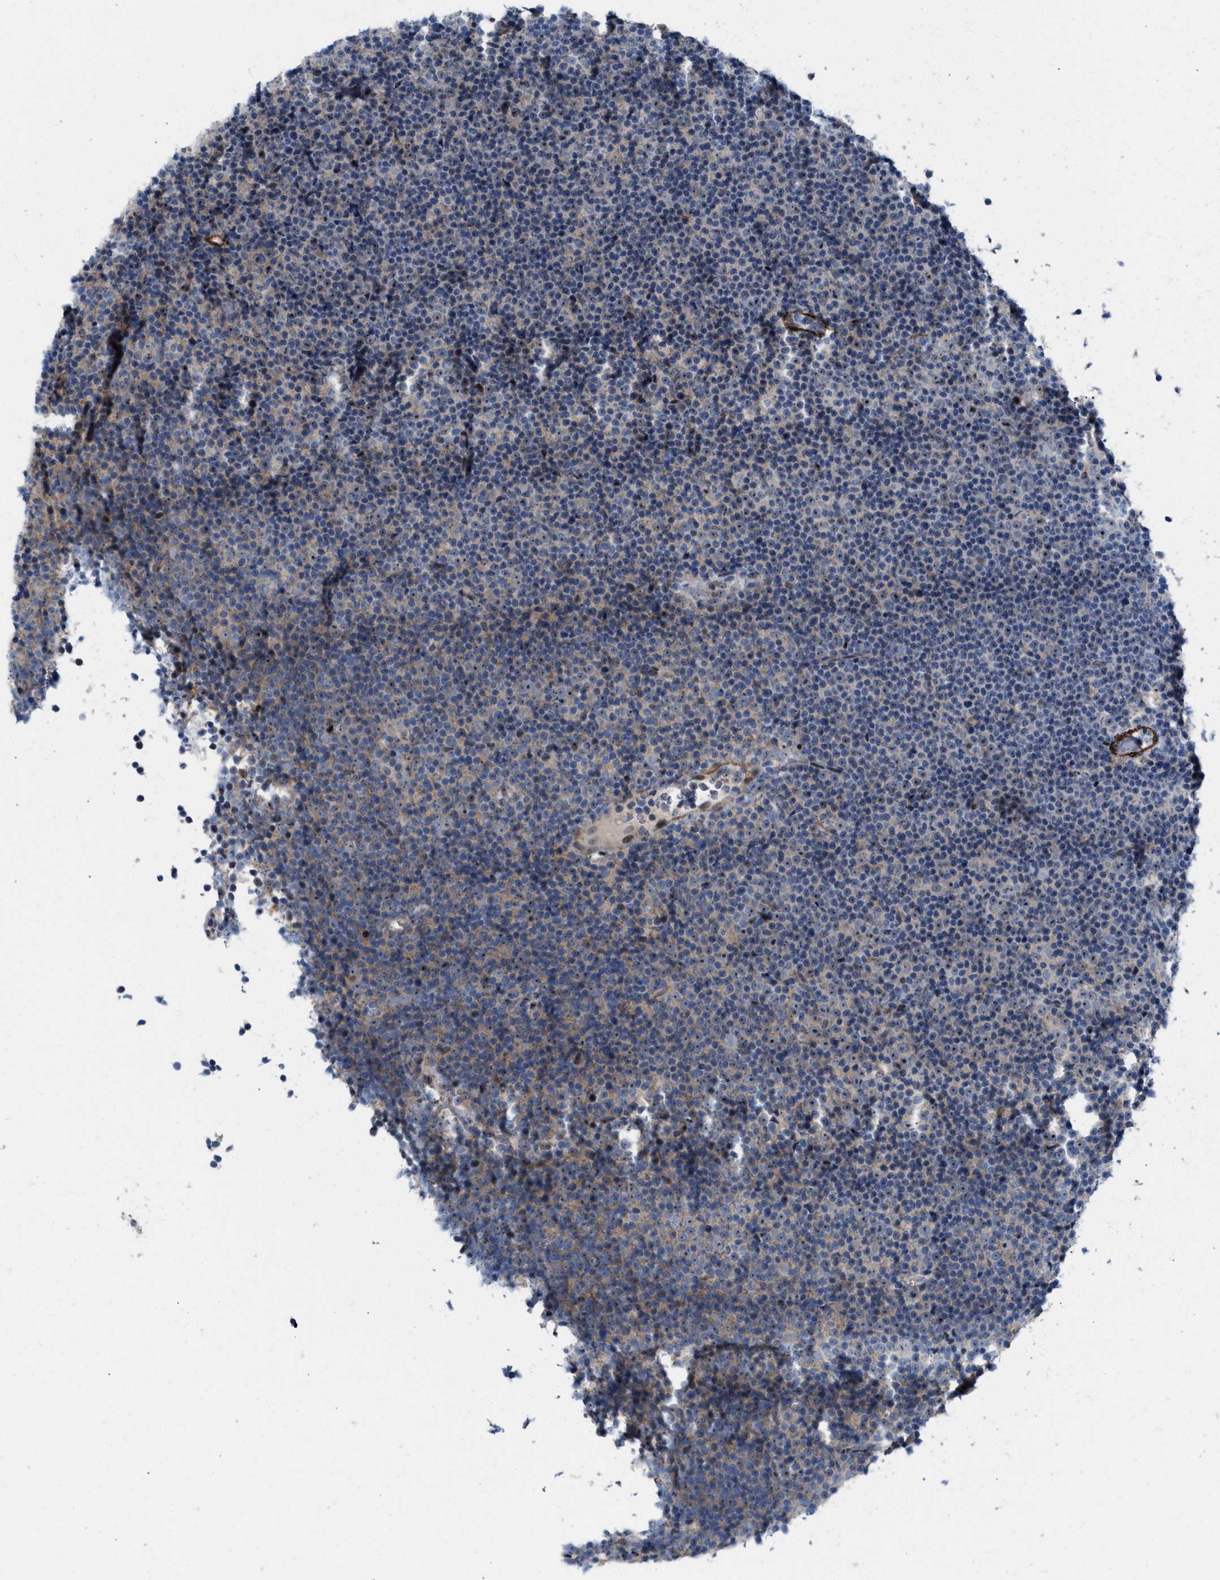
{"staining": {"intensity": "moderate", "quantity": "25%-75%", "location": "cytoplasmic/membranous,nuclear"}, "tissue": "lymphoma", "cell_type": "Tumor cells", "image_type": "cancer", "snomed": [{"axis": "morphology", "description": "Malignant lymphoma, non-Hodgkin's type, Low grade"}, {"axis": "topography", "description": "Lymph node"}], "caption": "Lymphoma stained for a protein reveals moderate cytoplasmic/membranous and nuclear positivity in tumor cells.", "gene": "NQO2", "patient": {"sex": "female", "age": 67}}